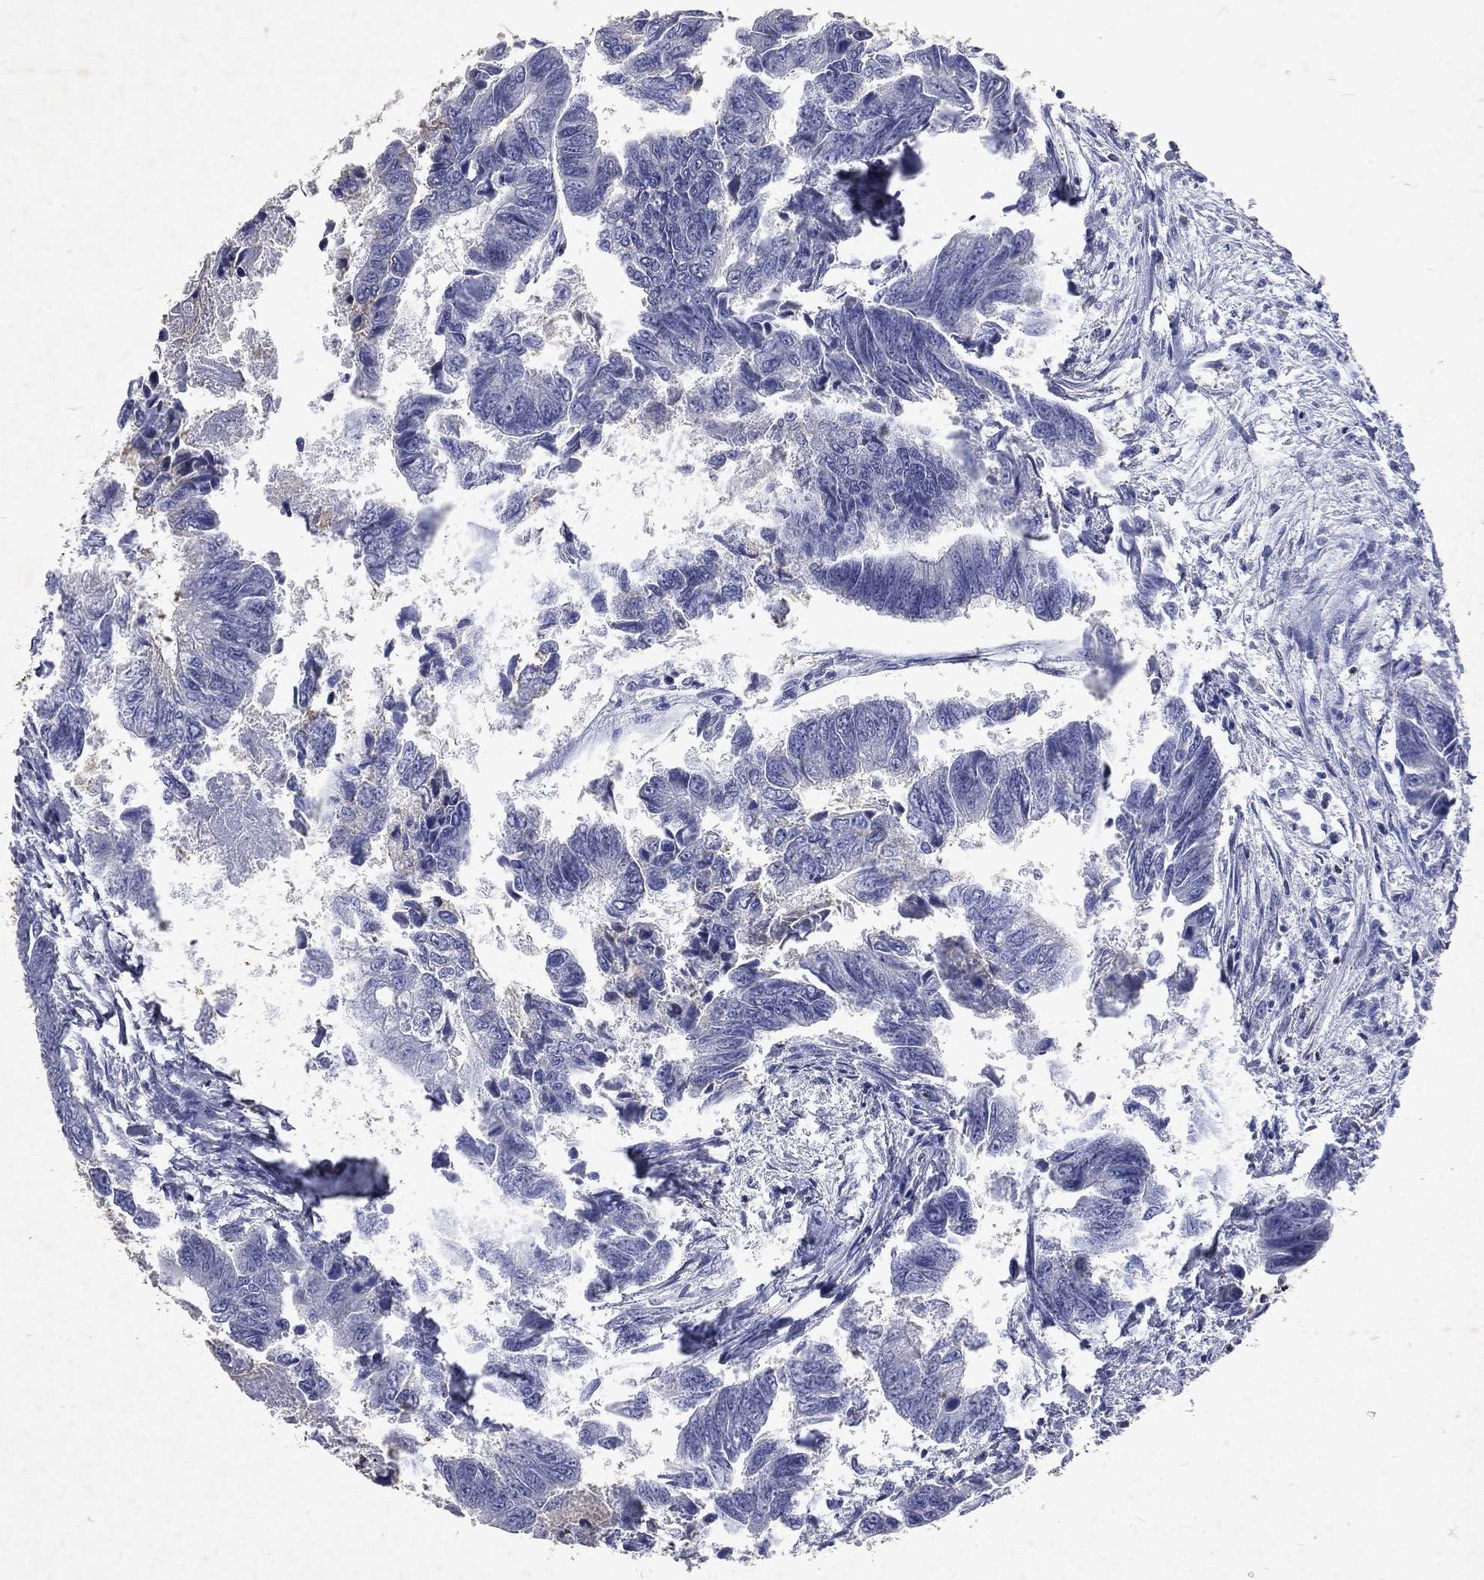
{"staining": {"intensity": "negative", "quantity": "none", "location": "none"}, "tissue": "colorectal cancer", "cell_type": "Tumor cells", "image_type": "cancer", "snomed": [{"axis": "morphology", "description": "Adenocarcinoma, NOS"}, {"axis": "topography", "description": "Colon"}], "caption": "IHC photomicrograph of colorectal cancer stained for a protein (brown), which exhibits no expression in tumor cells.", "gene": "SLC34A2", "patient": {"sex": "female", "age": 65}}